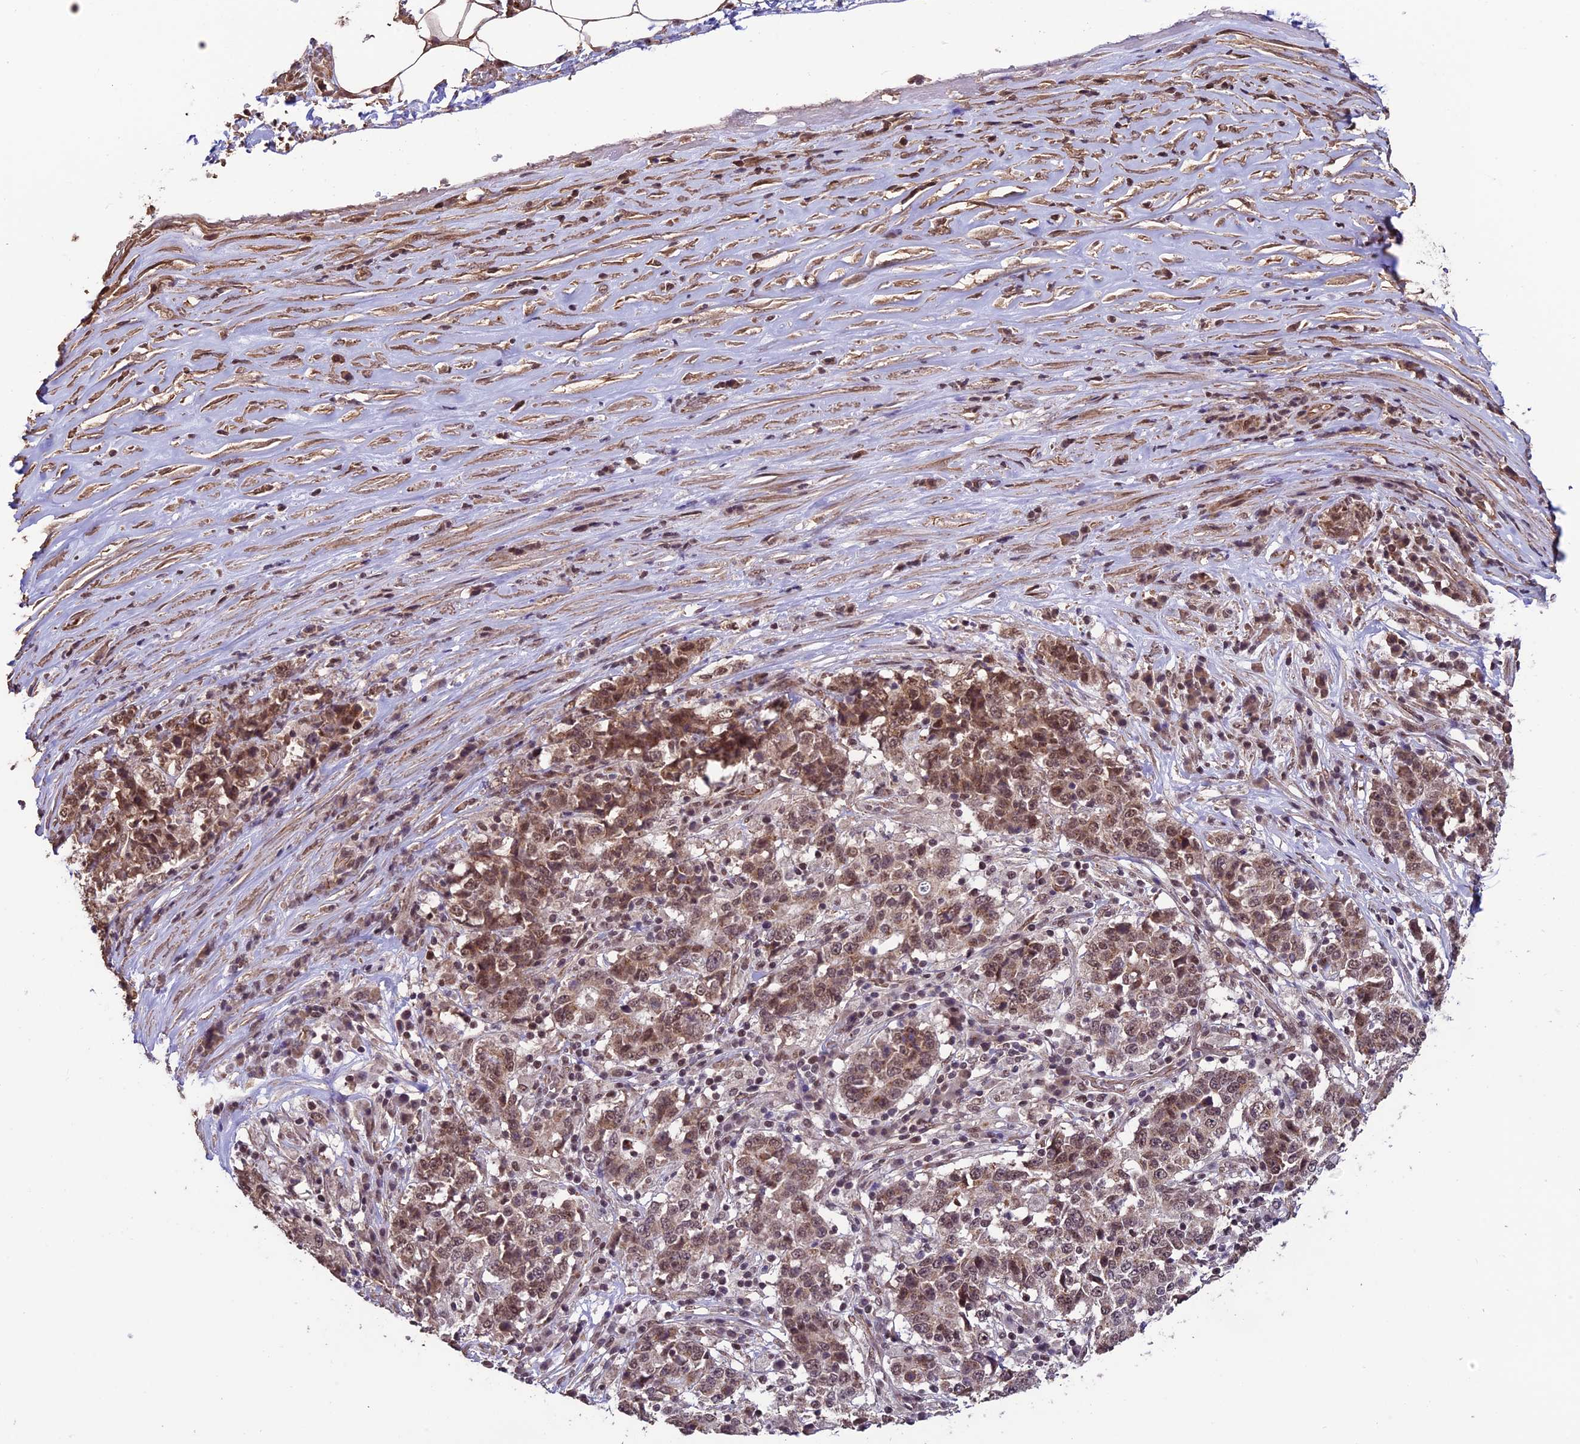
{"staining": {"intensity": "moderate", "quantity": ">75%", "location": "nuclear"}, "tissue": "stomach cancer", "cell_type": "Tumor cells", "image_type": "cancer", "snomed": [{"axis": "morphology", "description": "Adenocarcinoma, NOS"}, {"axis": "topography", "description": "Stomach"}], "caption": "Stomach adenocarcinoma stained with a protein marker demonstrates moderate staining in tumor cells.", "gene": "CABIN1", "patient": {"sex": "male", "age": 59}}